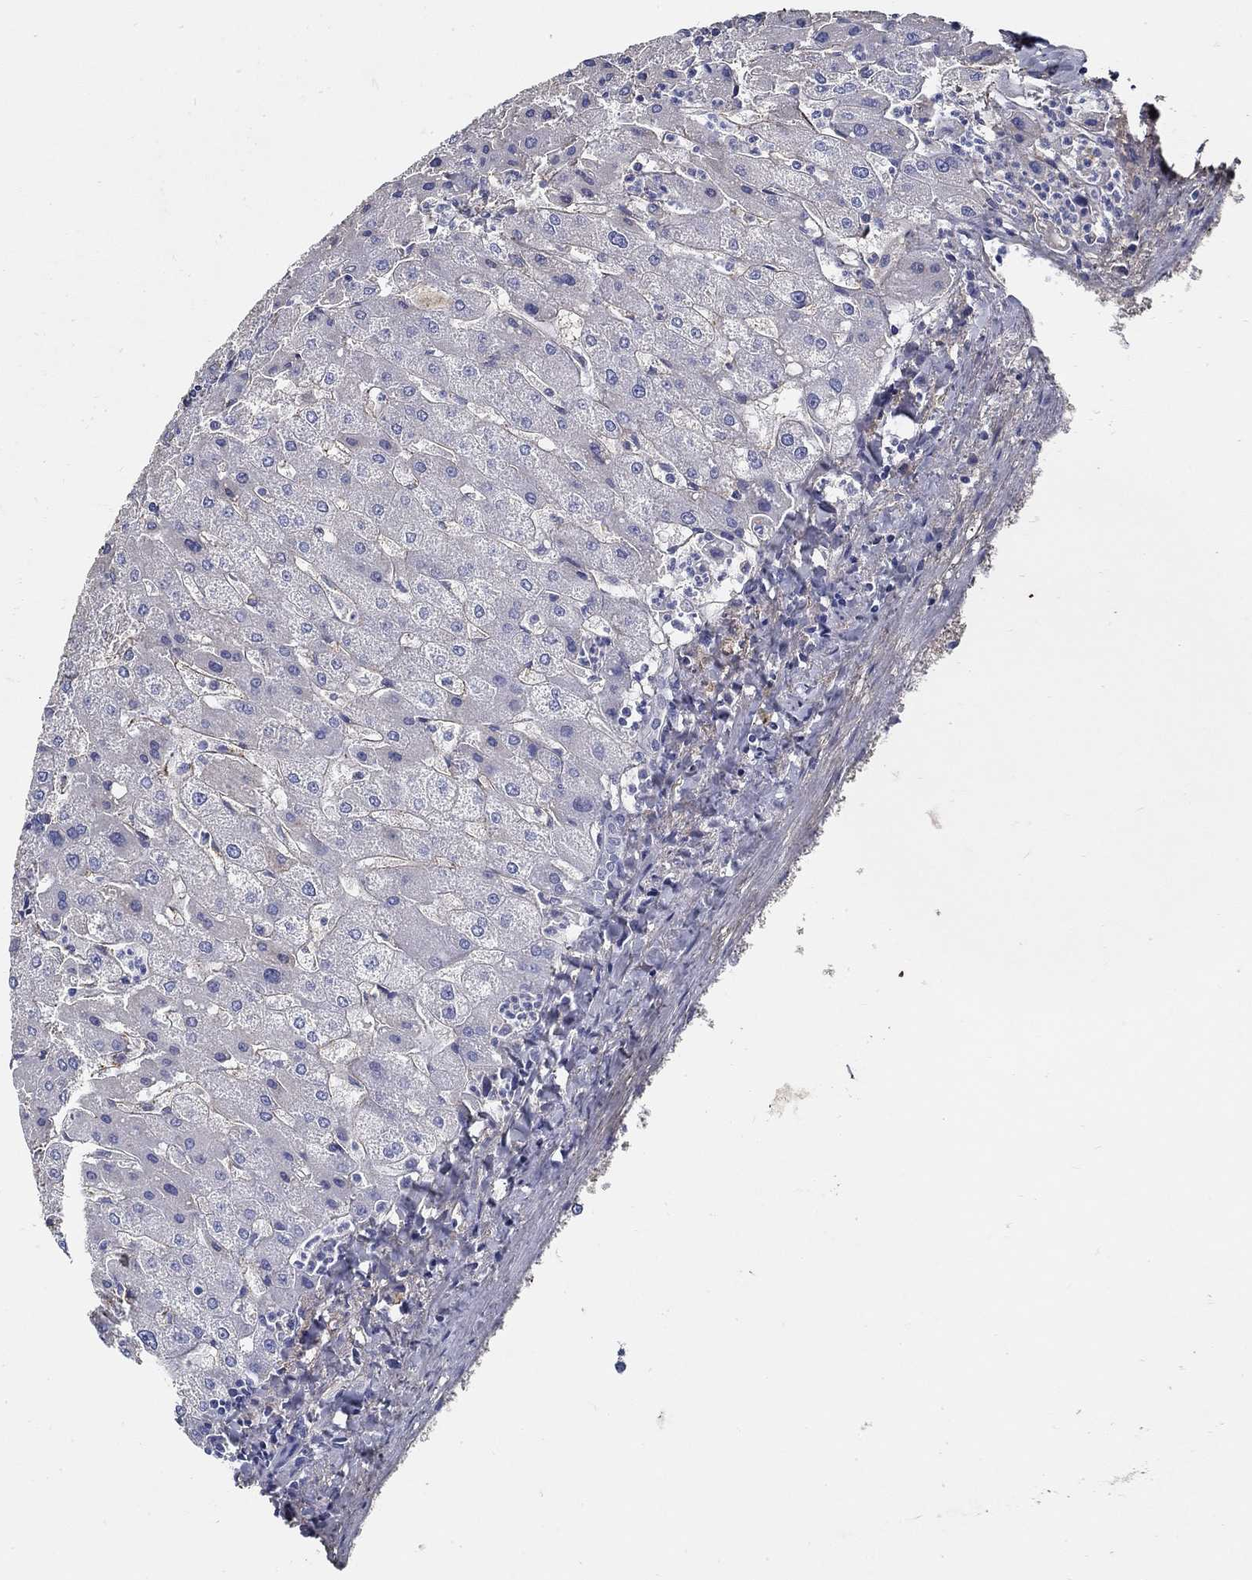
{"staining": {"intensity": "negative", "quantity": "none", "location": "none"}, "tissue": "liver", "cell_type": "Cholangiocytes", "image_type": "normal", "snomed": [{"axis": "morphology", "description": "Normal tissue, NOS"}, {"axis": "topography", "description": "Liver"}], "caption": "Cholangiocytes show no significant staining in benign liver. (Stains: DAB (3,3'-diaminobenzidine) immunohistochemistry with hematoxylin counter stain, Microscopy: brightfield microscopy at high magnification).", "gene": "TGFBI", "patient": {"sex": "male", "age": 67}}